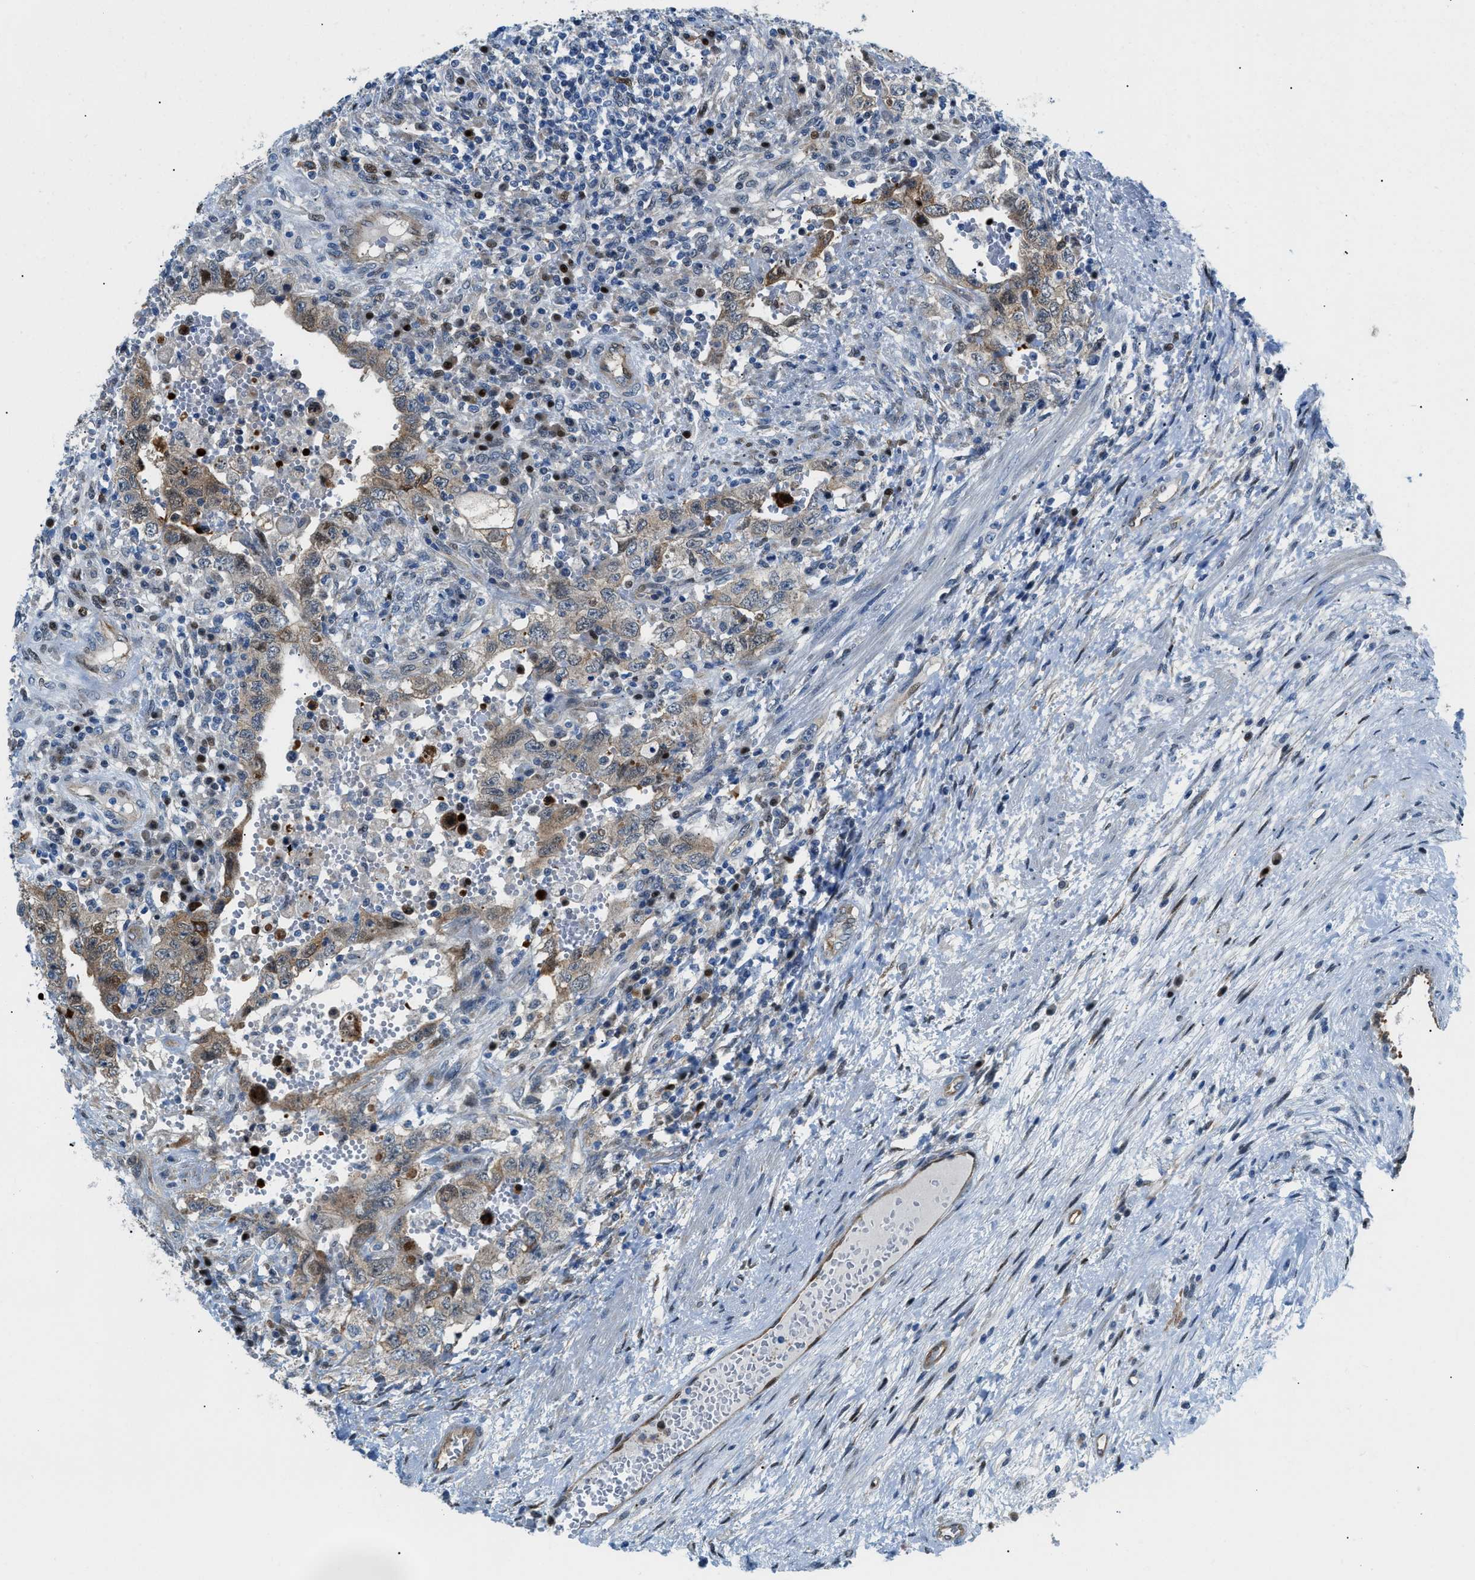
{"staining": {"intensity": "moderate", "quantity": "25%-75%", "location": "cytoplasmic/membranous"}, "tissue": "testis cancer", "cell_type": "Tumor cells", "image_type": "cancer", "snomed": [{"axis": "morphology", "description": "Carcinoma, Embryonal, NOS"}, {"axis": "topography", "description": "Testis"}], "caption": "Approximately 25%-75% of tumor cells in human embryonal carcinoma (testis) demonstrate moderate cytoplasmic/membranous protein staining as visualized by brown immunohistochemical staining.", "gene": "YWHAE", "patient": {"sex": "male", "age": 26}}